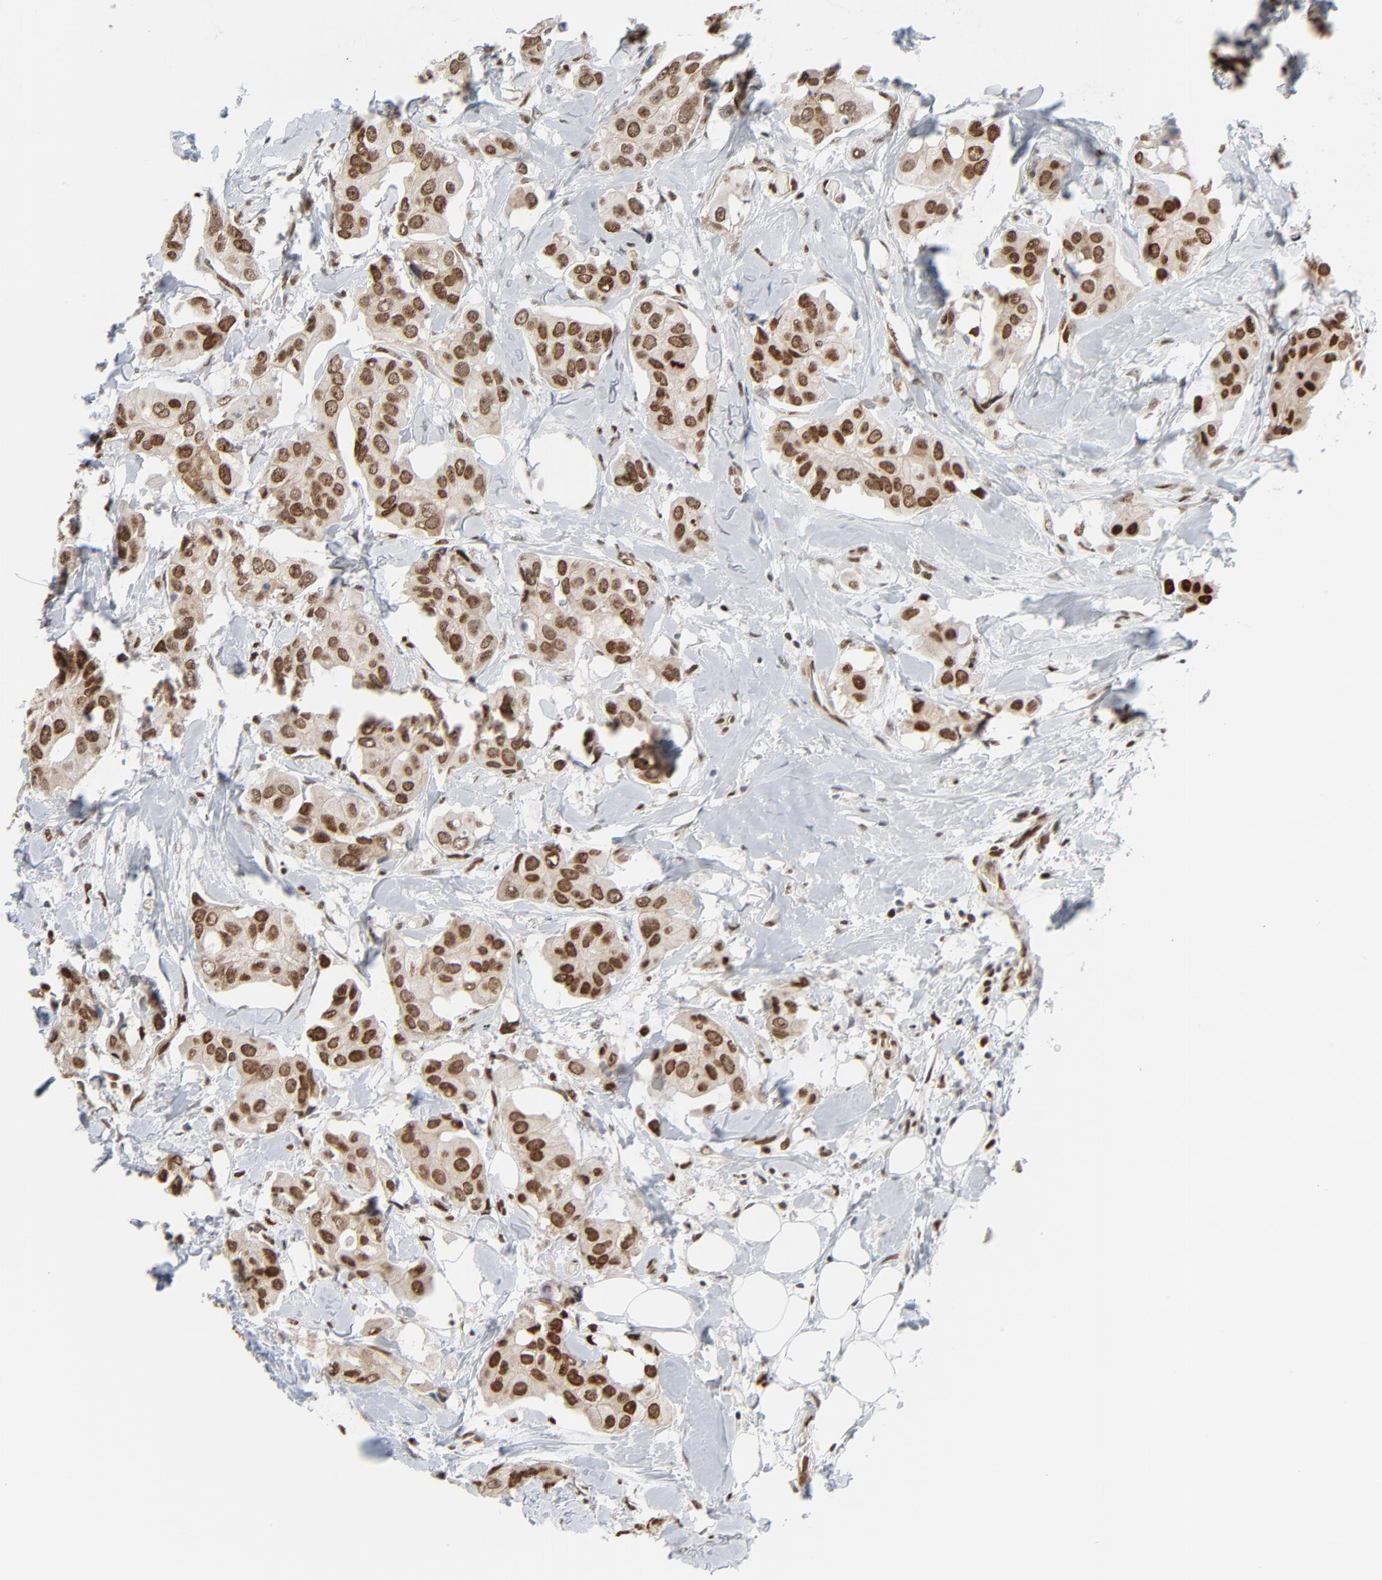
{"staining": {"intensity": "strong", "quantity": ">75%", "location": "nuclear"}, "tissue": "breast cancer", "cell_type": "Tumor cells", "image_type": "cancer", "snomed": [{"axis": "morphology", "description": "Duct carcinoma"}, {"axis": "topography", "description": "Breast"}], "caption": "The immunohistochemical stain labels strong nuclear staining in tumor cells of breast intraductal carcinoma tissue.", "gene": "CUX1", "patient": {"sex": "female", "age": 40}}